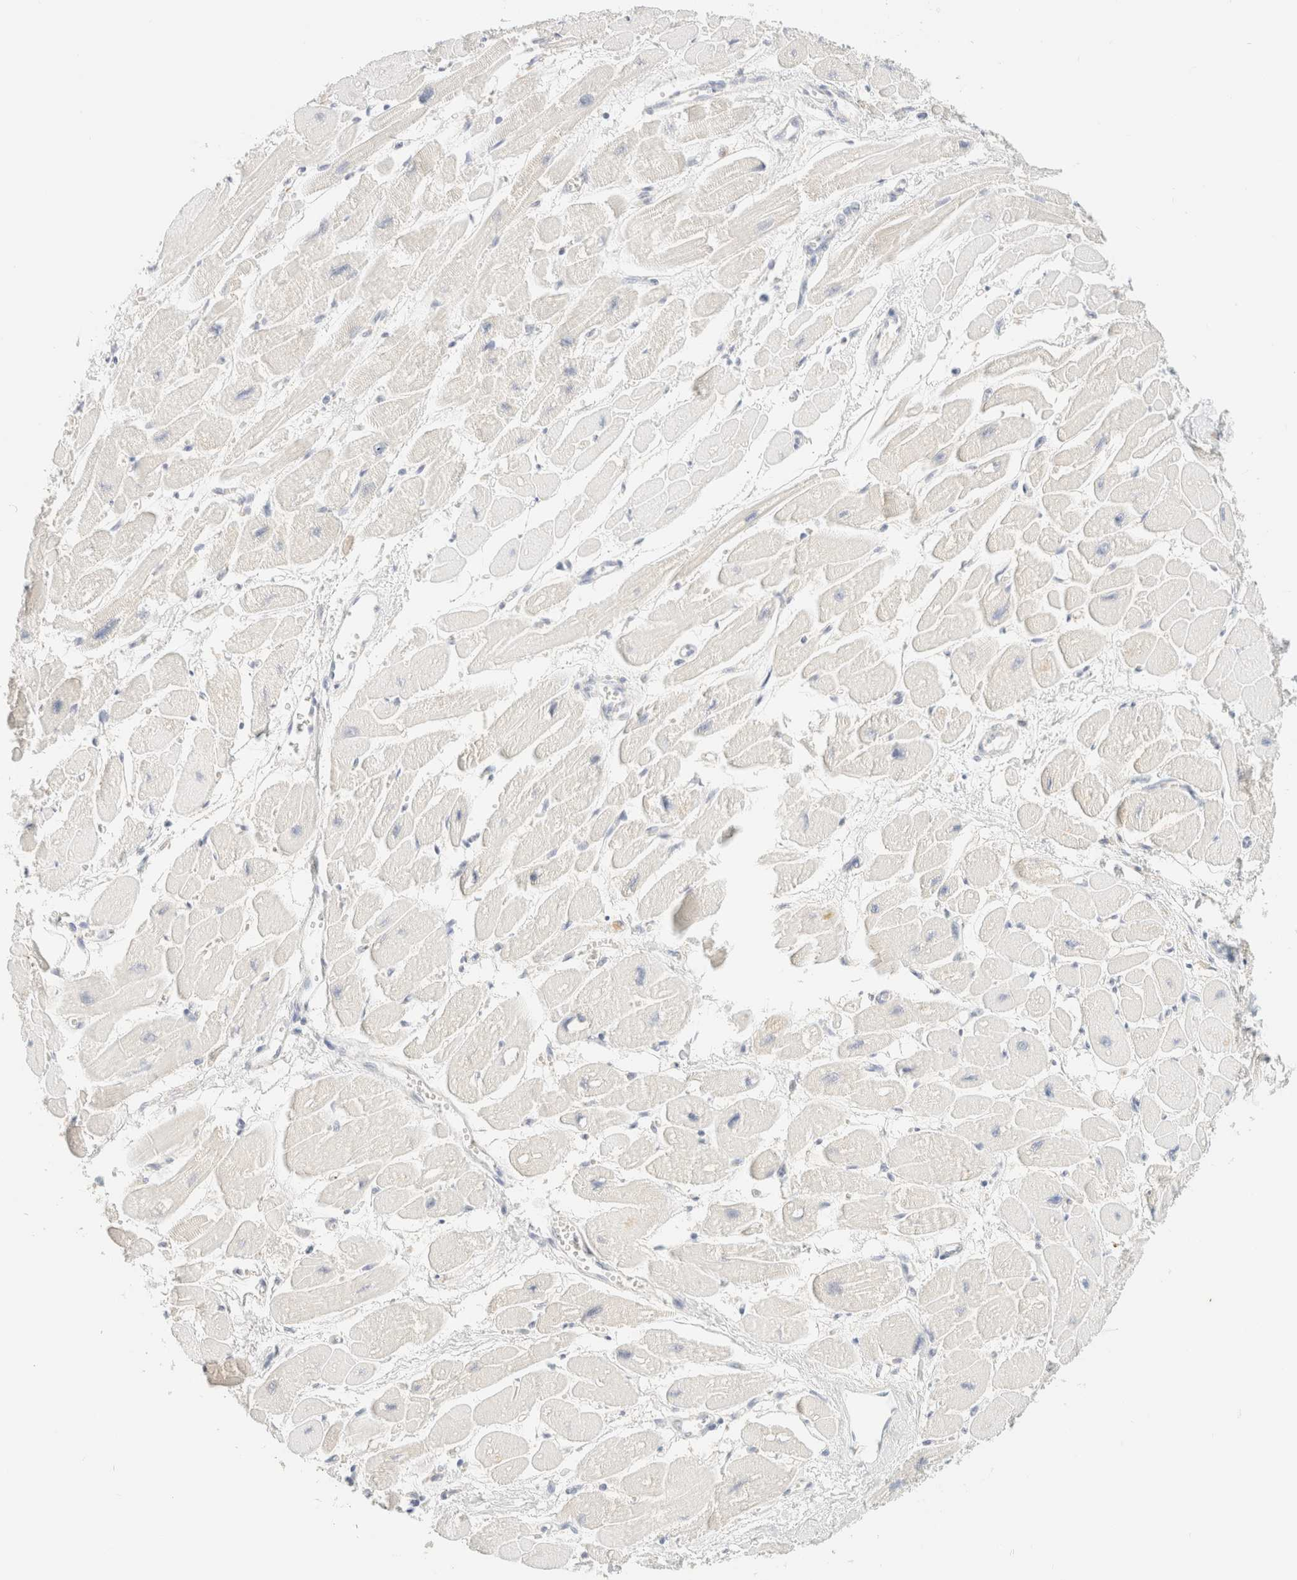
{"staining": {"intensity": "negative", "quantity": "none", "location": "none"}, "tissue": "heart muscle", "cell_type": "Cardiomyocytes", "image_type": "normal", "snomed": [{"axis": "morphology", "description": "Normal tissue, NOS"}, {"axis": "topography", "description": "Heart"}], "caption": "An immunohistochemistry (IHC) micrograph of benign heart muscle is shown. There is no staining in cardiomyocytes of heart muscle.", "gene": "FHOD1", "patient": {"sex": "female", "age": 54}}